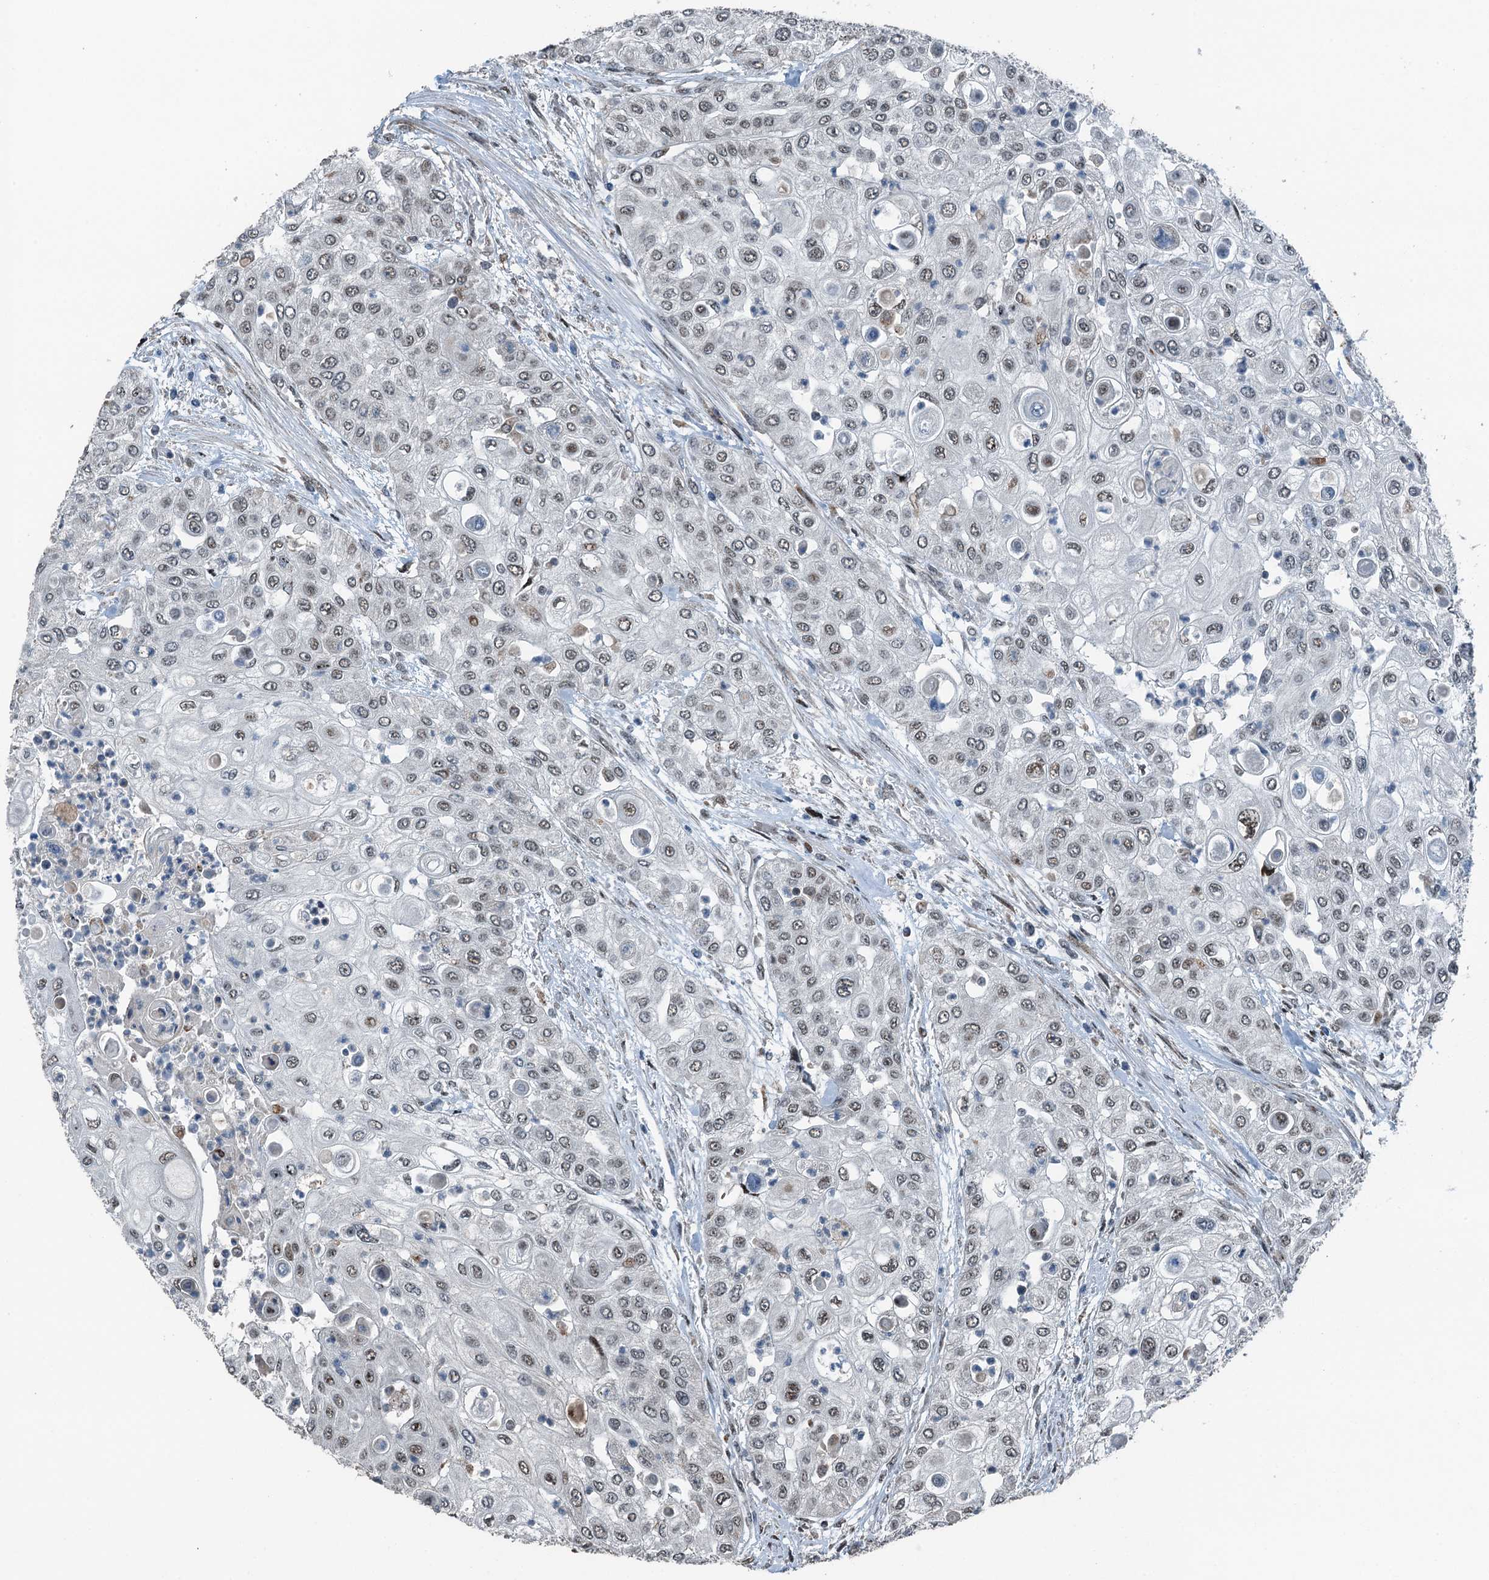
{"staining": {"intensity": "negative", "quantity": "none", "location": "none"}, "tissue": "urothelial cancer", "cell_type": "Tumor cells", "image_type": "cancer", "snomed": [{"axis": "morphology", "description": "Urothelial carcinoma, High grade"}, {"axis": "topography", "description": "Urinary bladder"}], "caption": "Human urothelial cancer stained for a protein using IHC exhibits no expression in tumor cells.", "gene": "BMERB1", "patient": {"sex": "female", "age": 79}}